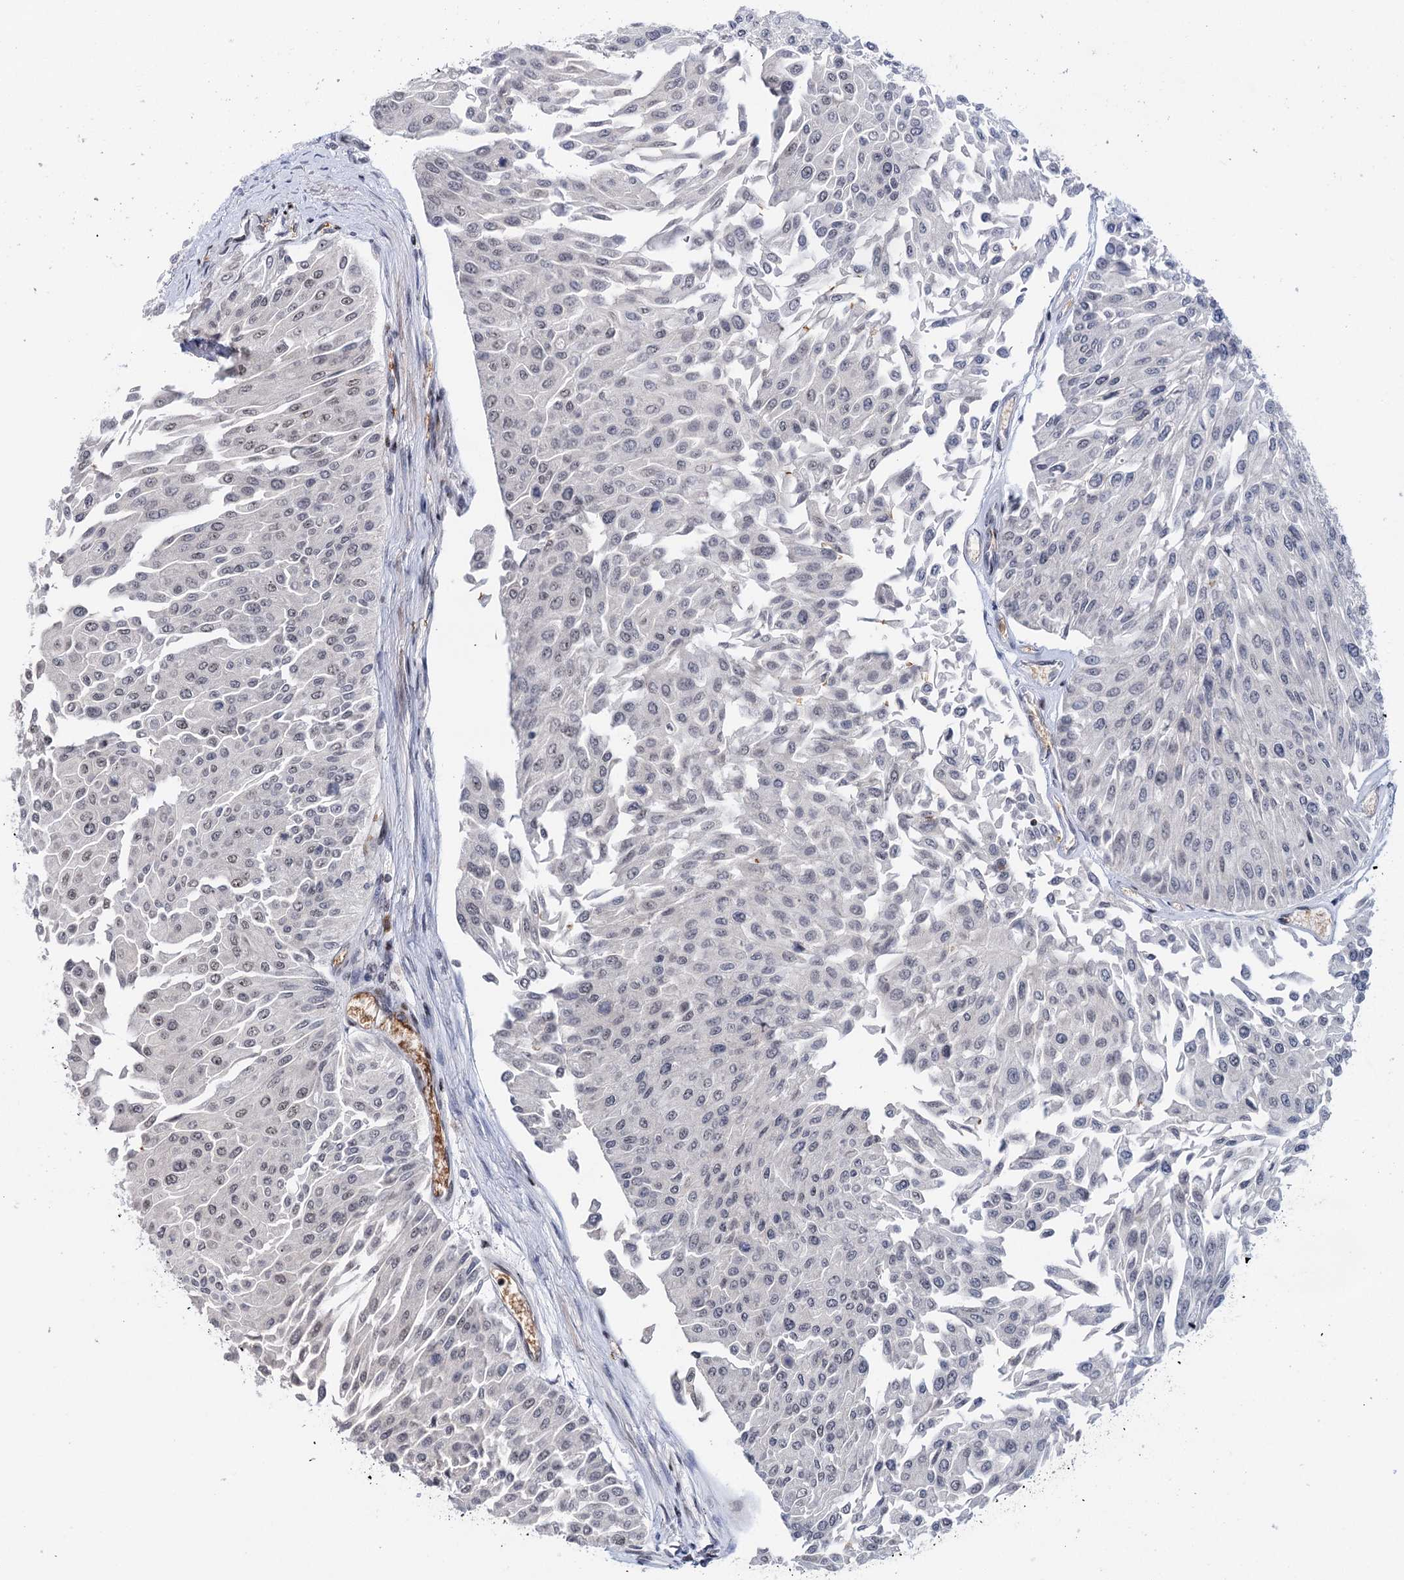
{"staining": {"intensity": "negative", "quantity": "none", "location": "none"}, "tissue": "urothelial cancer", "cell_type": "Tumor cells", "image_type": "cancer", "snomed": [{"axis": "morphology", "description": "Urothelial carcinoma, Low grade"}, {"axis": "topography", "description": "Urinary bladder"}], "caption": "An IHC image of urothelial cancer is shown. There is no staining in tumor cells of urothelial cancer.", "gene": "ZCCHC10", "patient": {"sex": "male", "age": 67}}